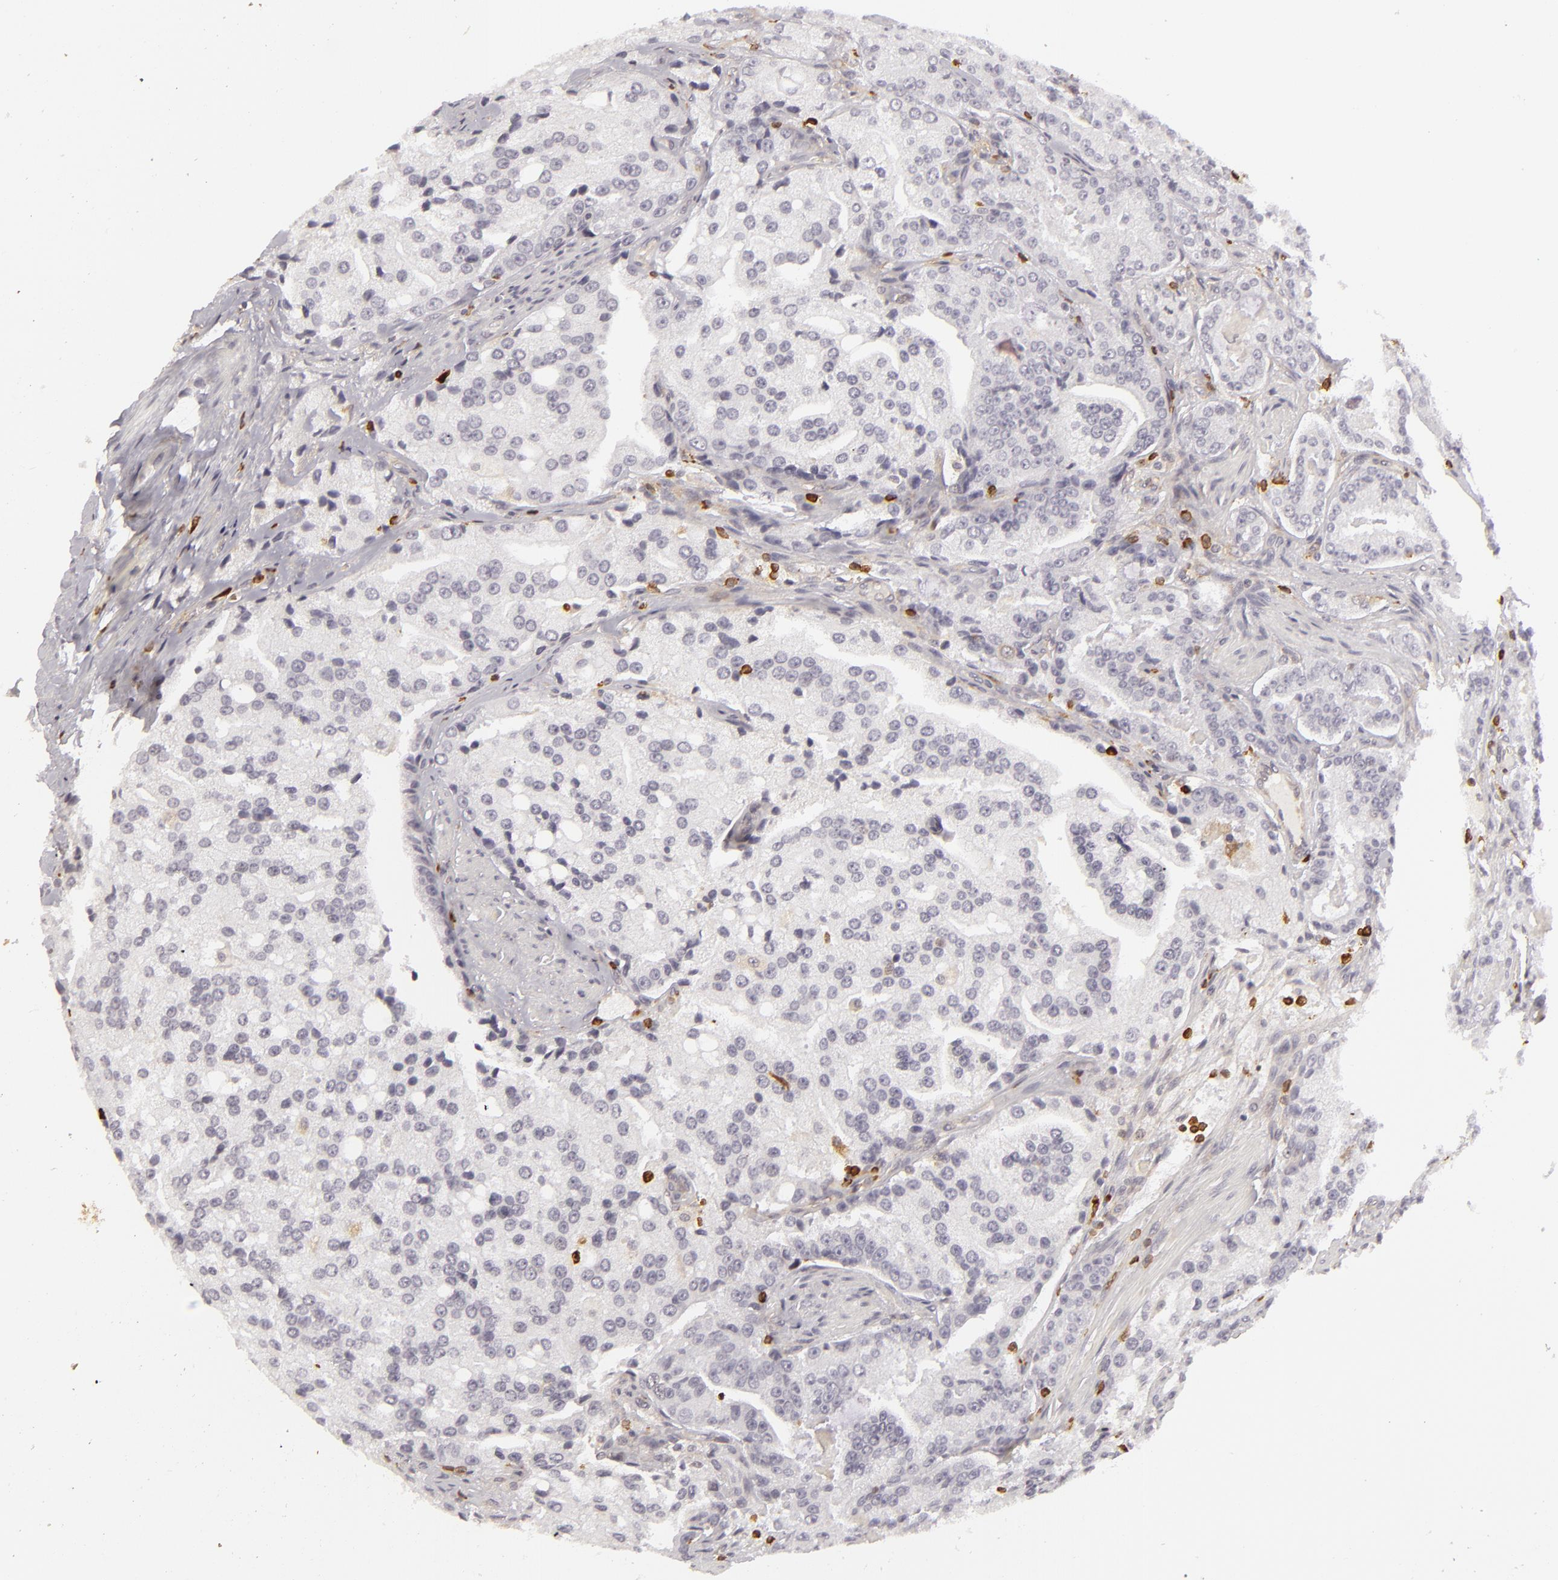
{"staining": {"intensity": "negative", "quantity": "none", "location": "none"}, "tissue": "prostate cancer", "cell_type": "Tumor cells", "image_type": "cancer", "snomed": [{"axis": "morphology", "description": "Adenocarcinoma, Medium grade"}, {"axis": "topography", "description": "Prostate"}], "caption": "Medium-grade adenocarcinoma (prostate) was stained to show a protein in brown. There is no significant staining in tumor cells.", "gene": "APOBEC3G", "patient": {"sex": "male", "age": 72}}